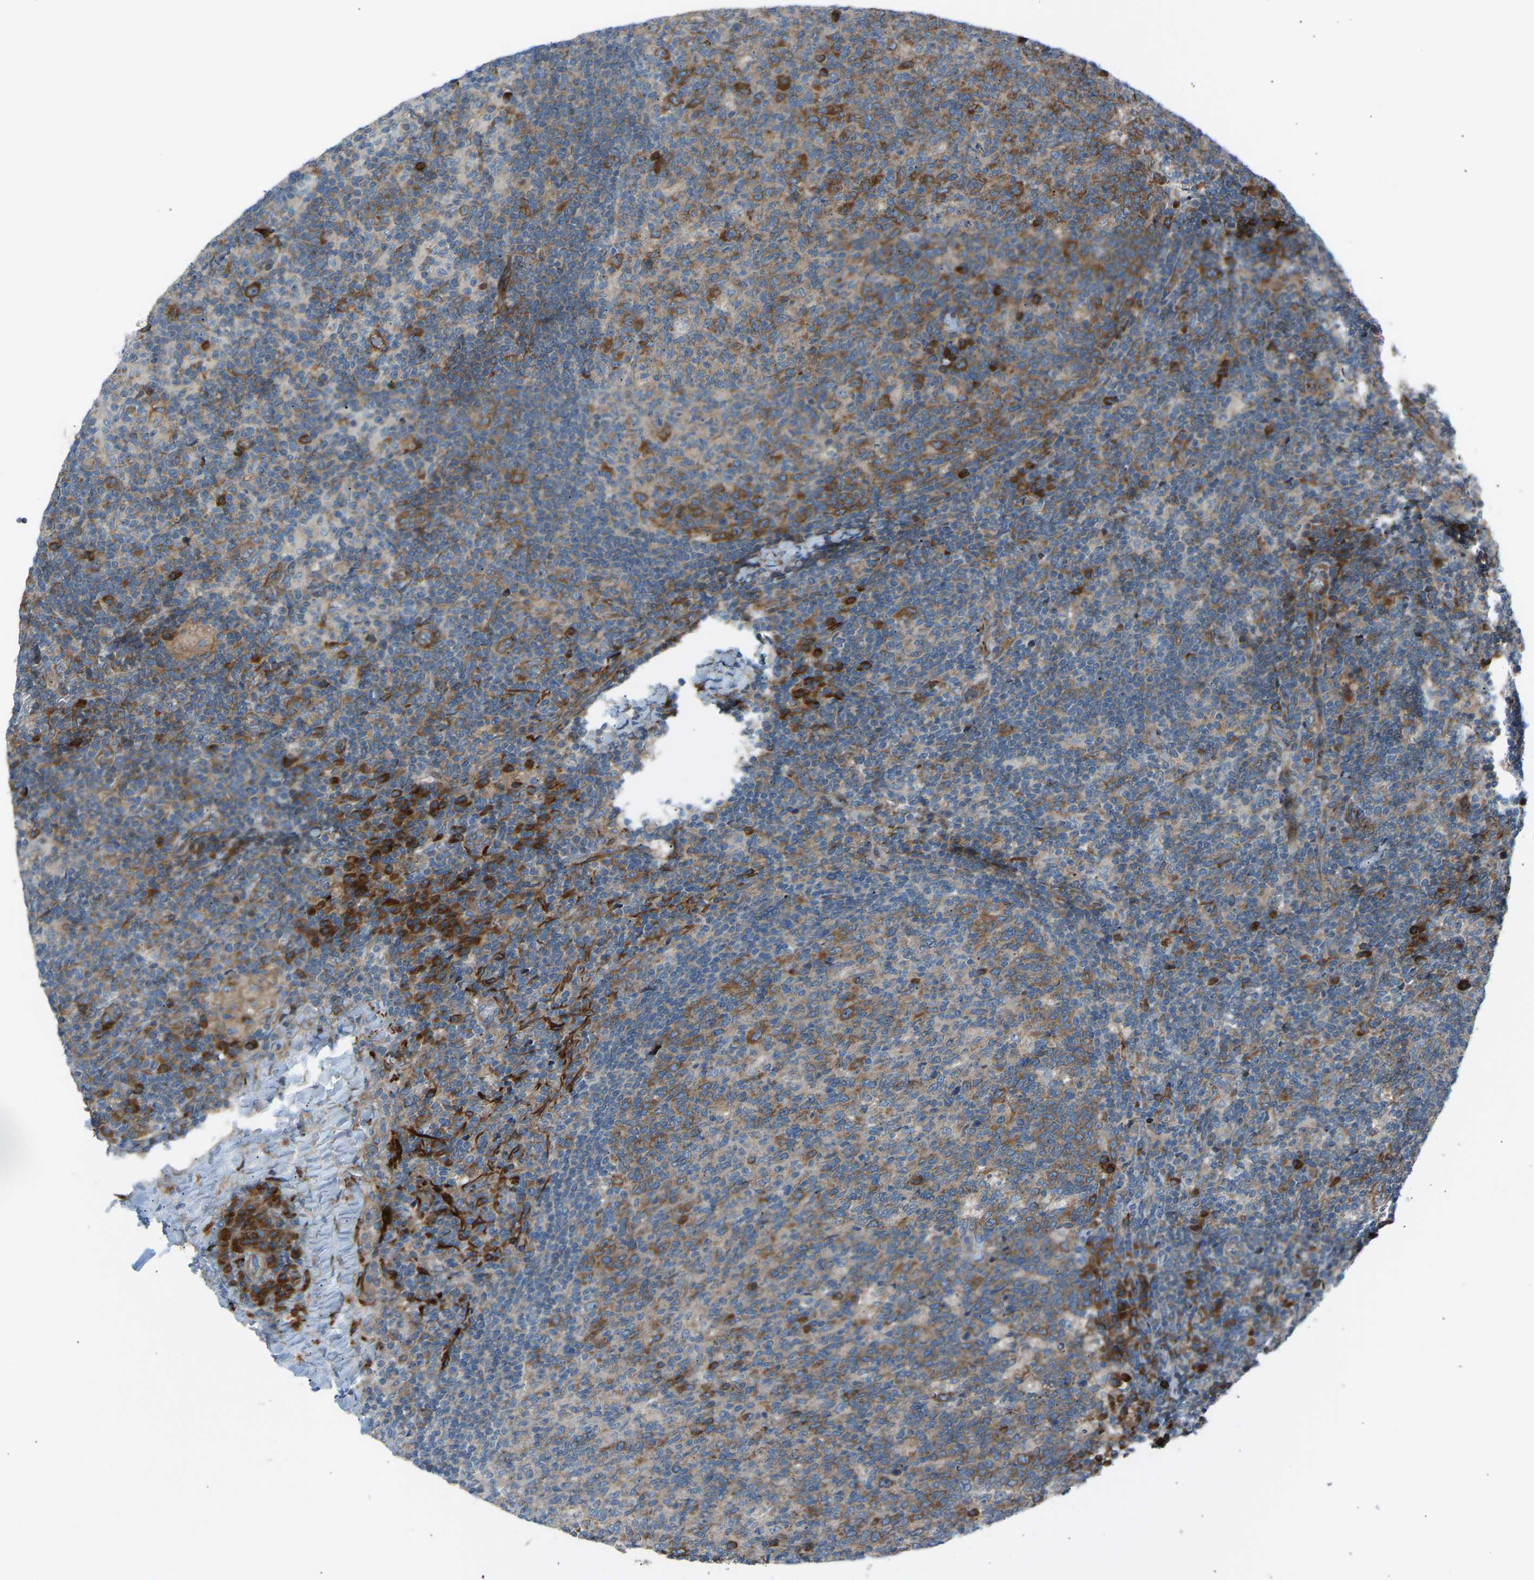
{"staining": {"intensity": "moderate", "quantity": ">75%", "location": "cytoplasmic/membranous"}, "tissue": "lymph node", "cell_type": "Germinal center cells", "image_type": "normal", "snomed": [{"axis": "morphology", "description": "Normal tissue, NOS"}, {"axis": "morphology", "description": "Inflammation, NOS"}, {"axis": "topography", "description": "Lymph node"}], "caption": "A photomicrograph showing moderate cytoplasmic/membranous staining in approximately >75% of germinal center cells in benign lymph node, as visualized by brown immunohistochemical staining.", "gene": "VPS41", "patient": {"sex": "male", "age": 55}}